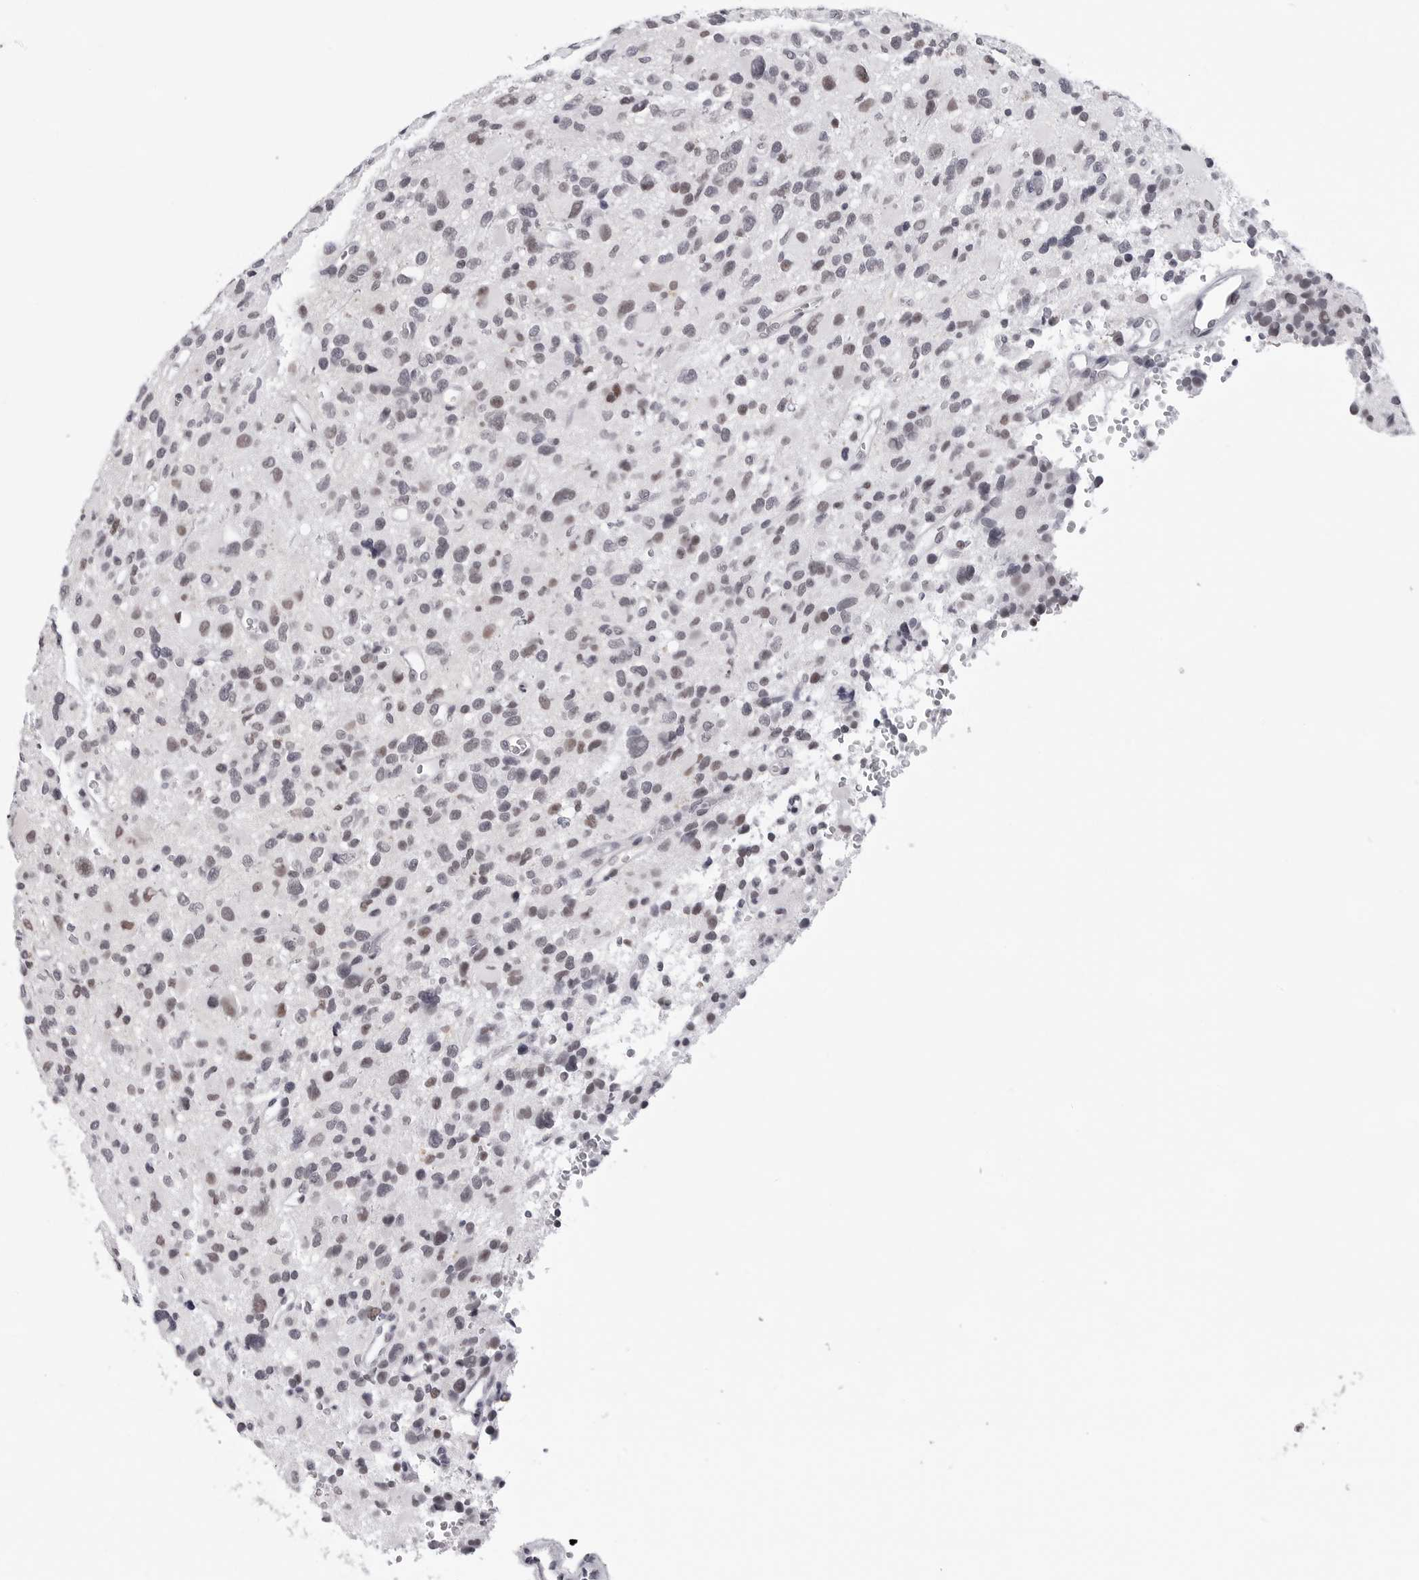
{"staining": {"intensity": "weak", "quantity": ">75%", "location": "nuclear"}, "tissue": "glioma", "cell_type": "Tumor cells", "image_type": "cancer", "snomed": [{"axis": "morphology", "description": "Glioma, malignant, High grade"}, {"axis": "topography", "description": "Brain"}], "caption": "Approximately >75% of tumor cells in glioma exhibit weak nuclear protein positivity as visualized by brown immunohistochemical staining.", "gene": "SF3B4", "patient": {"sex": "male", "age": 48}}